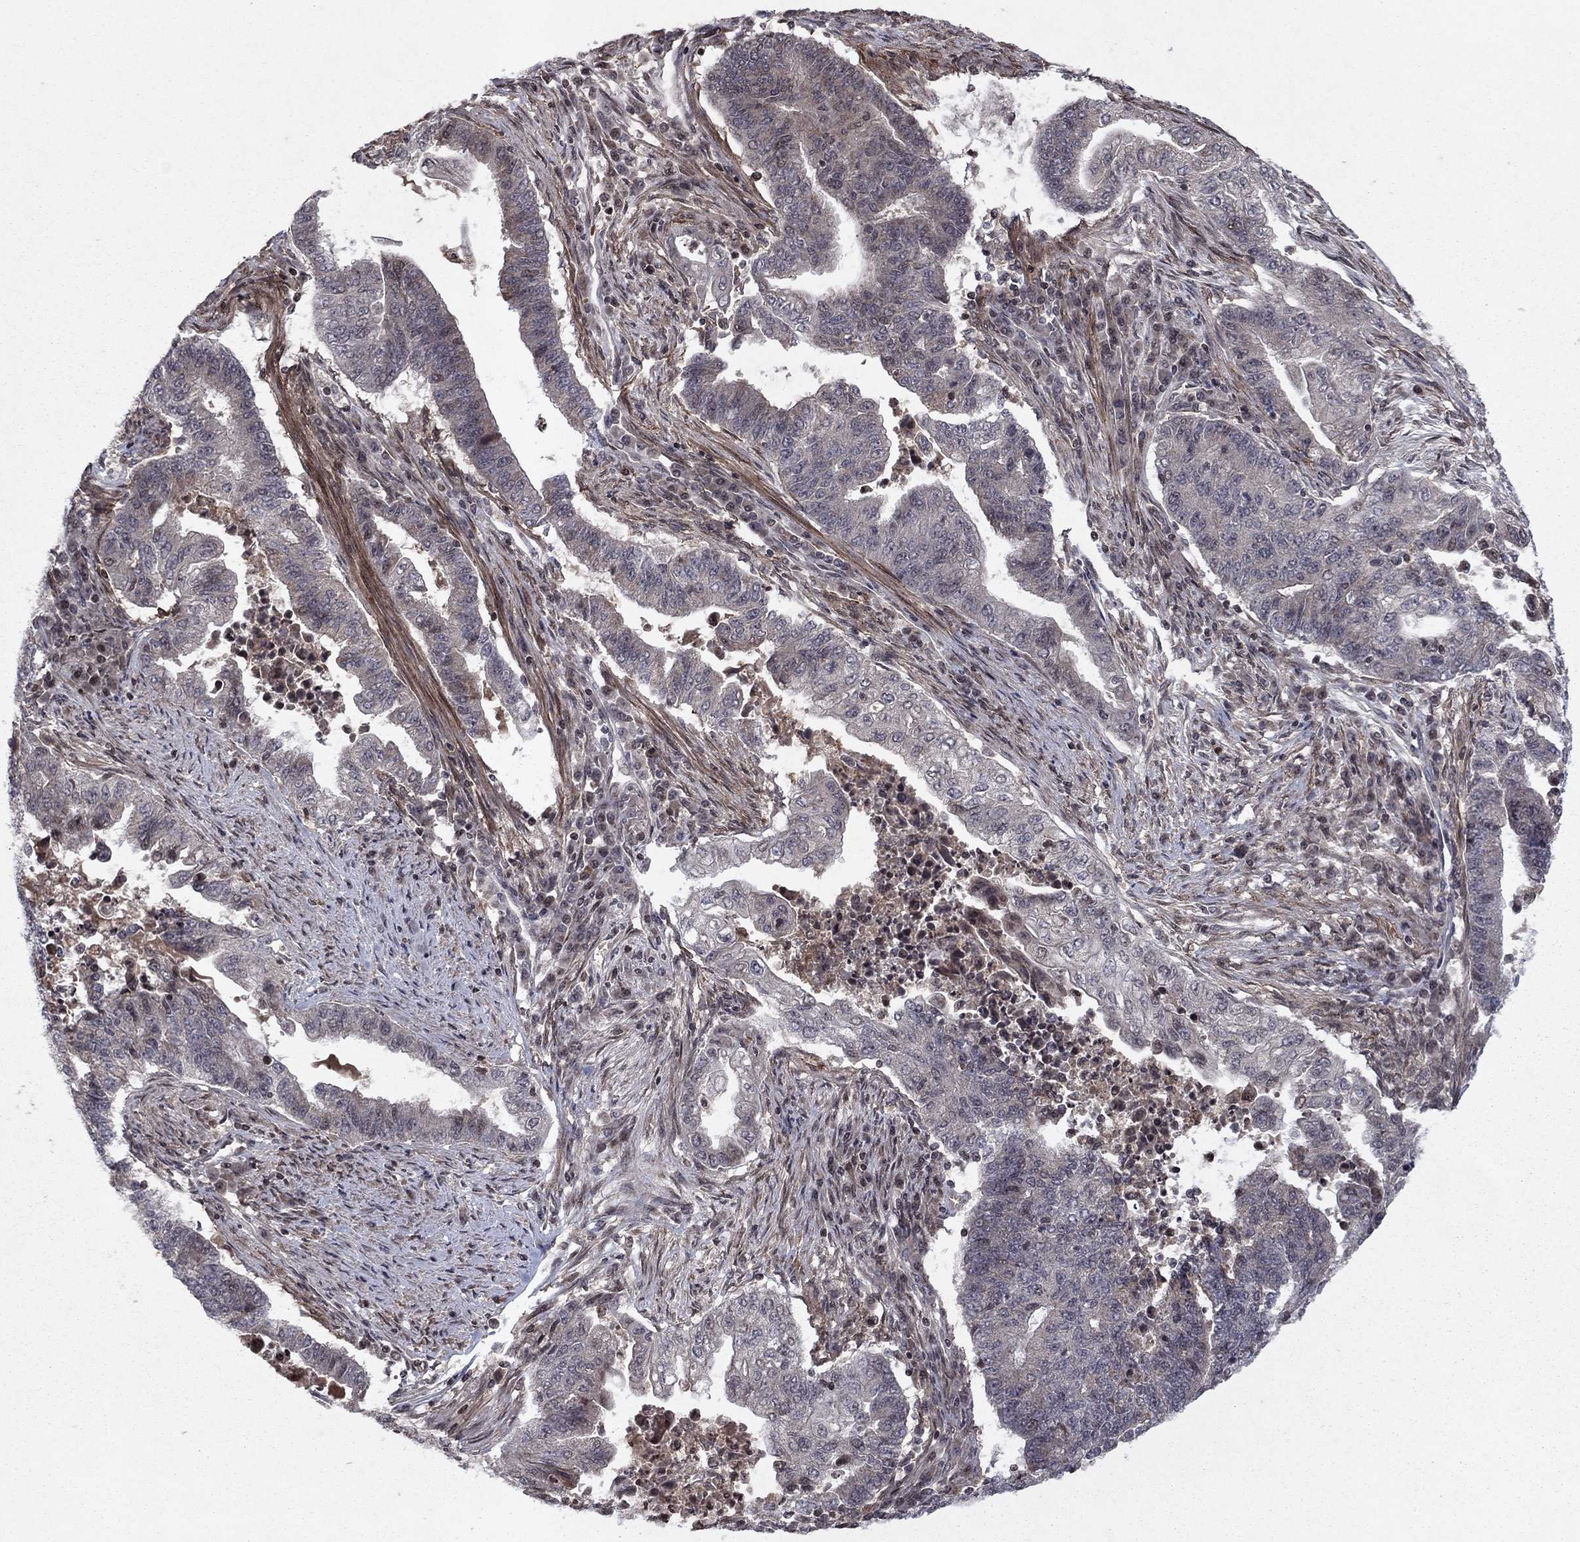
{"staining": {"intensity": "negative", "quantity": "none", "location": "none"}, "tissue": "endometrial cancer", "cell_type": "Tumor cells", "image_type": "cancer", "snomed": [{"axis": "morphology", "description": "Adenocarcinoma, NOS"}, {"axis": "topography", "description": "Uterus"}, {"axis": "topography", "description": "Endometrium"}], "caption": "Immunohistochemistry (IHC) micrograph of human endometrial cancer stained for a protein (brown), which shows no staining in tumor cells.", "gene": "SORBS1", "patient": {"sex": "female", "age": 54}}